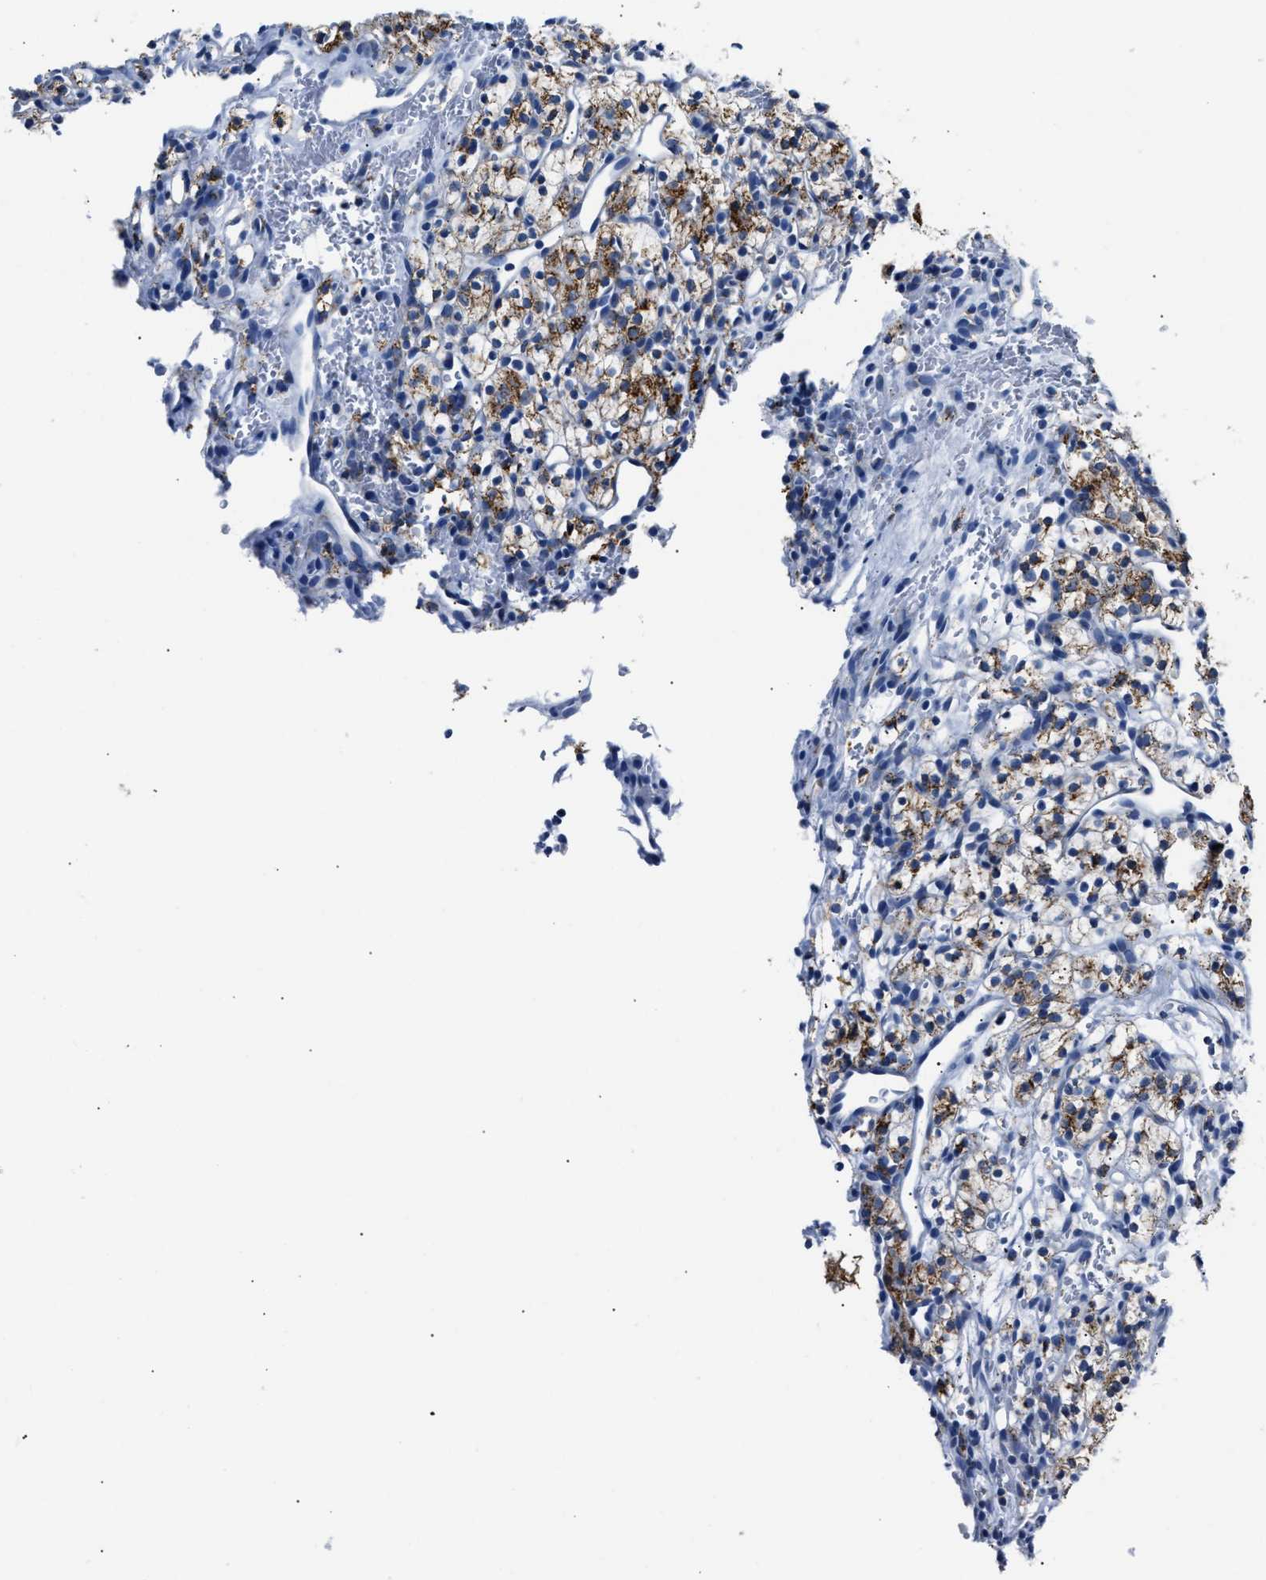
{"staining": {"intensity": "moderate", "quantity": ">75%", "location": "cytoplasmic/membranous"}, "tissue": "renal cancer", "cell_type": "Tumor cells", "image_type": "cancer", "snomed": [{"axis": "morphology", "description": "Adenocarcinoma, NOS"}, {"axis": "topography", "description": "Kidney"}], "caption": "This image displays immunohistochemistry (IHC) staining of human renal adenocarcinoma, with medium moderate cytoplasmic/membranous positivity in approximately >75% of tumor cells.", "gene": "AMACR", "patient": {"sex": "female", "age": 57}}